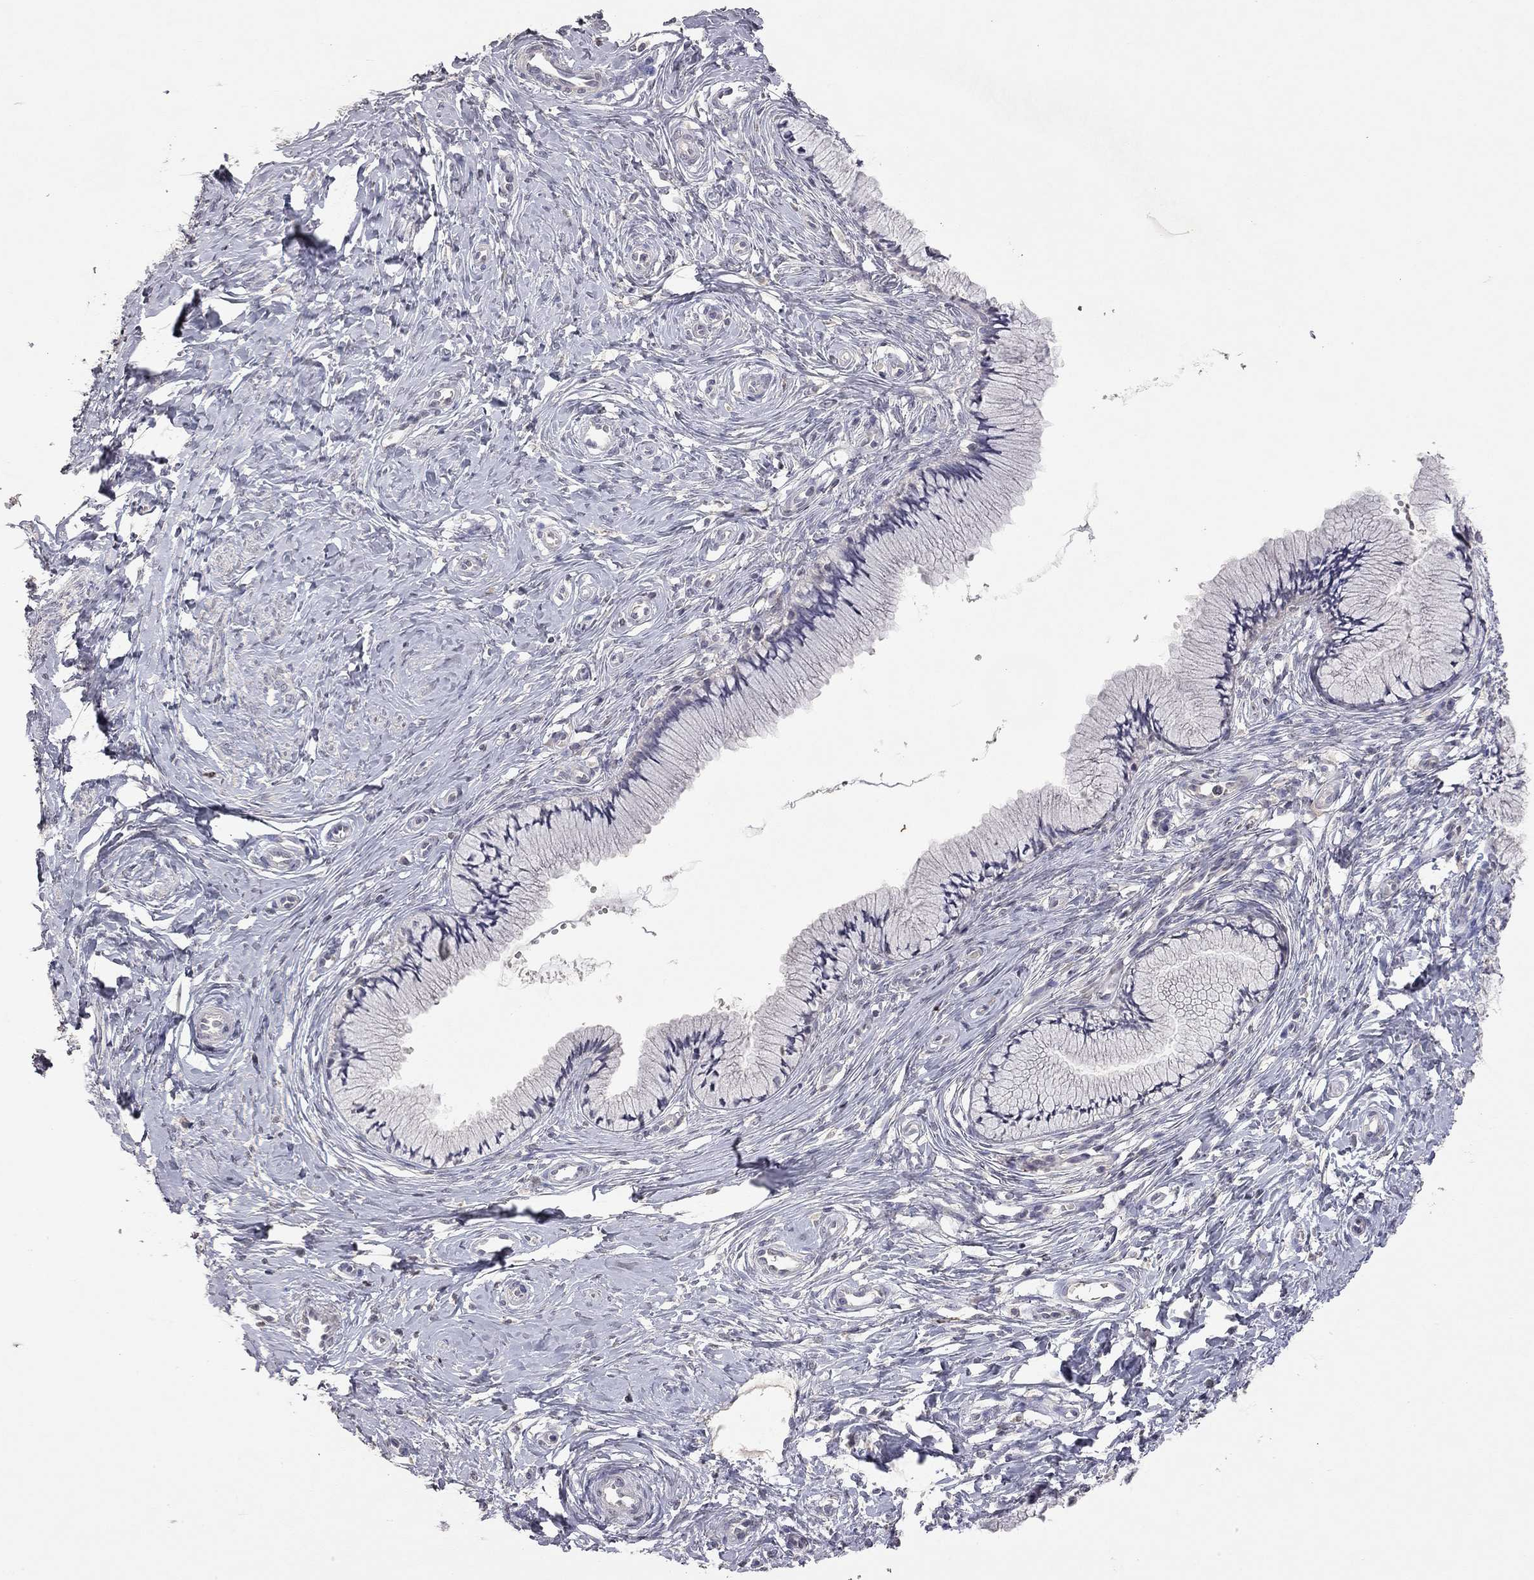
{"staining": {"intensity": "negative", "quantity": "none", "location": "none"}, "tissue": "cervix", "cell_type": "Glandular cells", "image_type": "normal", "snomed": [{"axis": "morphology", "description": "Normal tissue, NOS"}, {"axis": "topography", "description": "Cervix"}], "caption": "This micrograph is of unremarkable cervix stained with immunohistochemistry (IHC) to label a protein in brown with the nuclei are counter-stained blue. There is no staining in glandular cells.", "gene": "SYT12", "patient": {"sex": "female", "age": 37}}